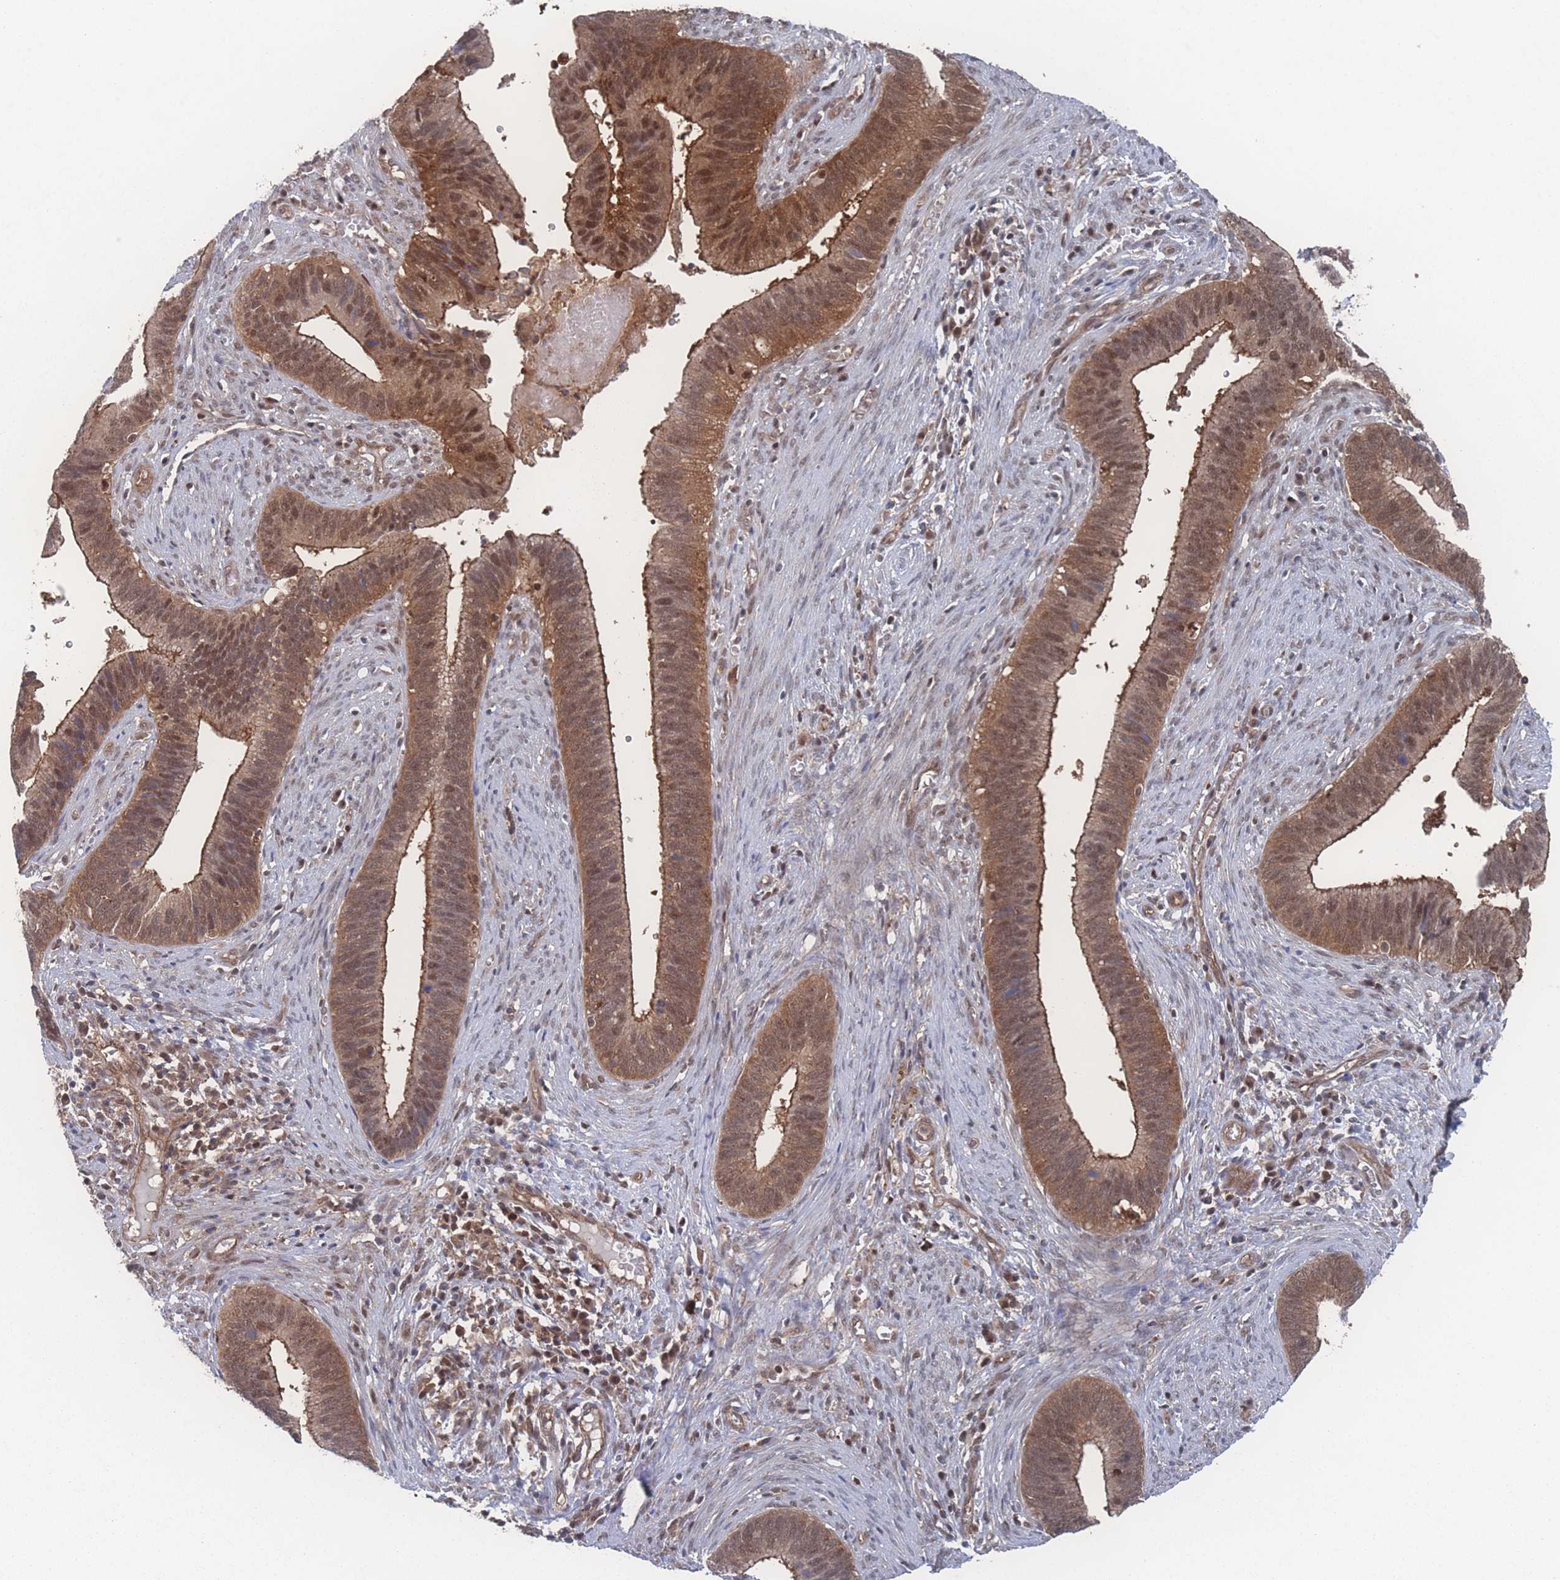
{"staining": {"intensity": "moderate", "quantity": ">75%", "location": "cytoplasmic/membranous,nuclear"}, "tissue": "cervical cancer", "cell_type": "Tumor cells", "image_type": "cancer", "snomed": [{"axis": "morphology", "description": "Adenocarcinoma, NOS"}, {"axis": "topography", "description": "Cervix"}], "caption": "Cervical adenocarcinoma tissue demonstrates moderate cytoplasmic/membranous and nuclear positivity in about >75% of tumor cells", "gene": "PSMA1", "patient": {"sex": "female", "age": 42}}